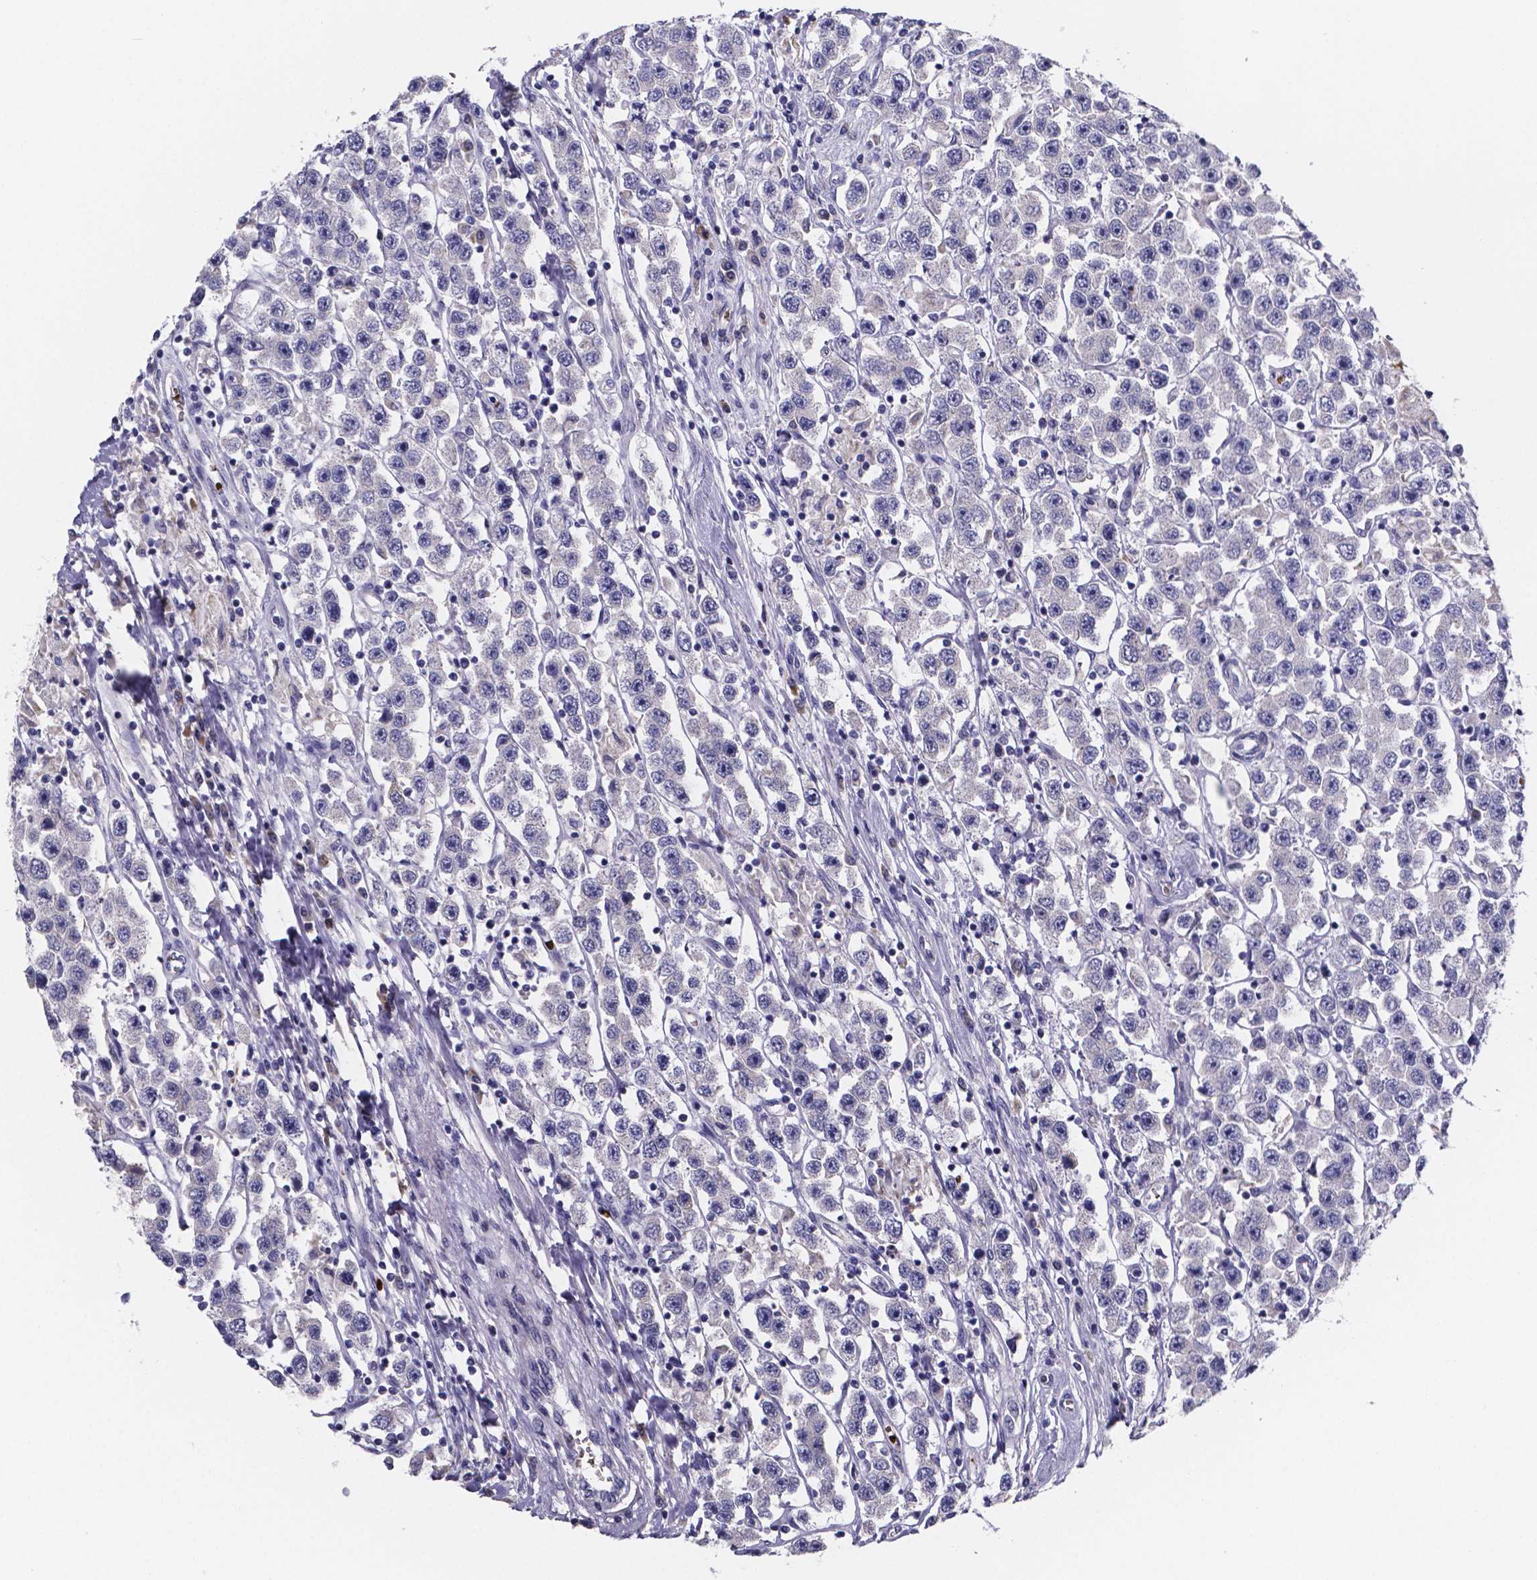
{"staining": {"intensity": "negative", "quantity": "none", "location": "none"}, "tissue": "testis cancer", "cell_type": "Tumor cells", "image_type": "cancer", "snomed": [{"axis": "morphology", "description": "Seminoma, NOS"}, {"axis": "topography", "description": "Testis"}], "caption": "The immunohistochemistry photomicrograph has no significant positivity in tumor cells of testis seminoma tissue.", "gene": "GABRA3", "patient": {"sex": "male", "age": 45}}